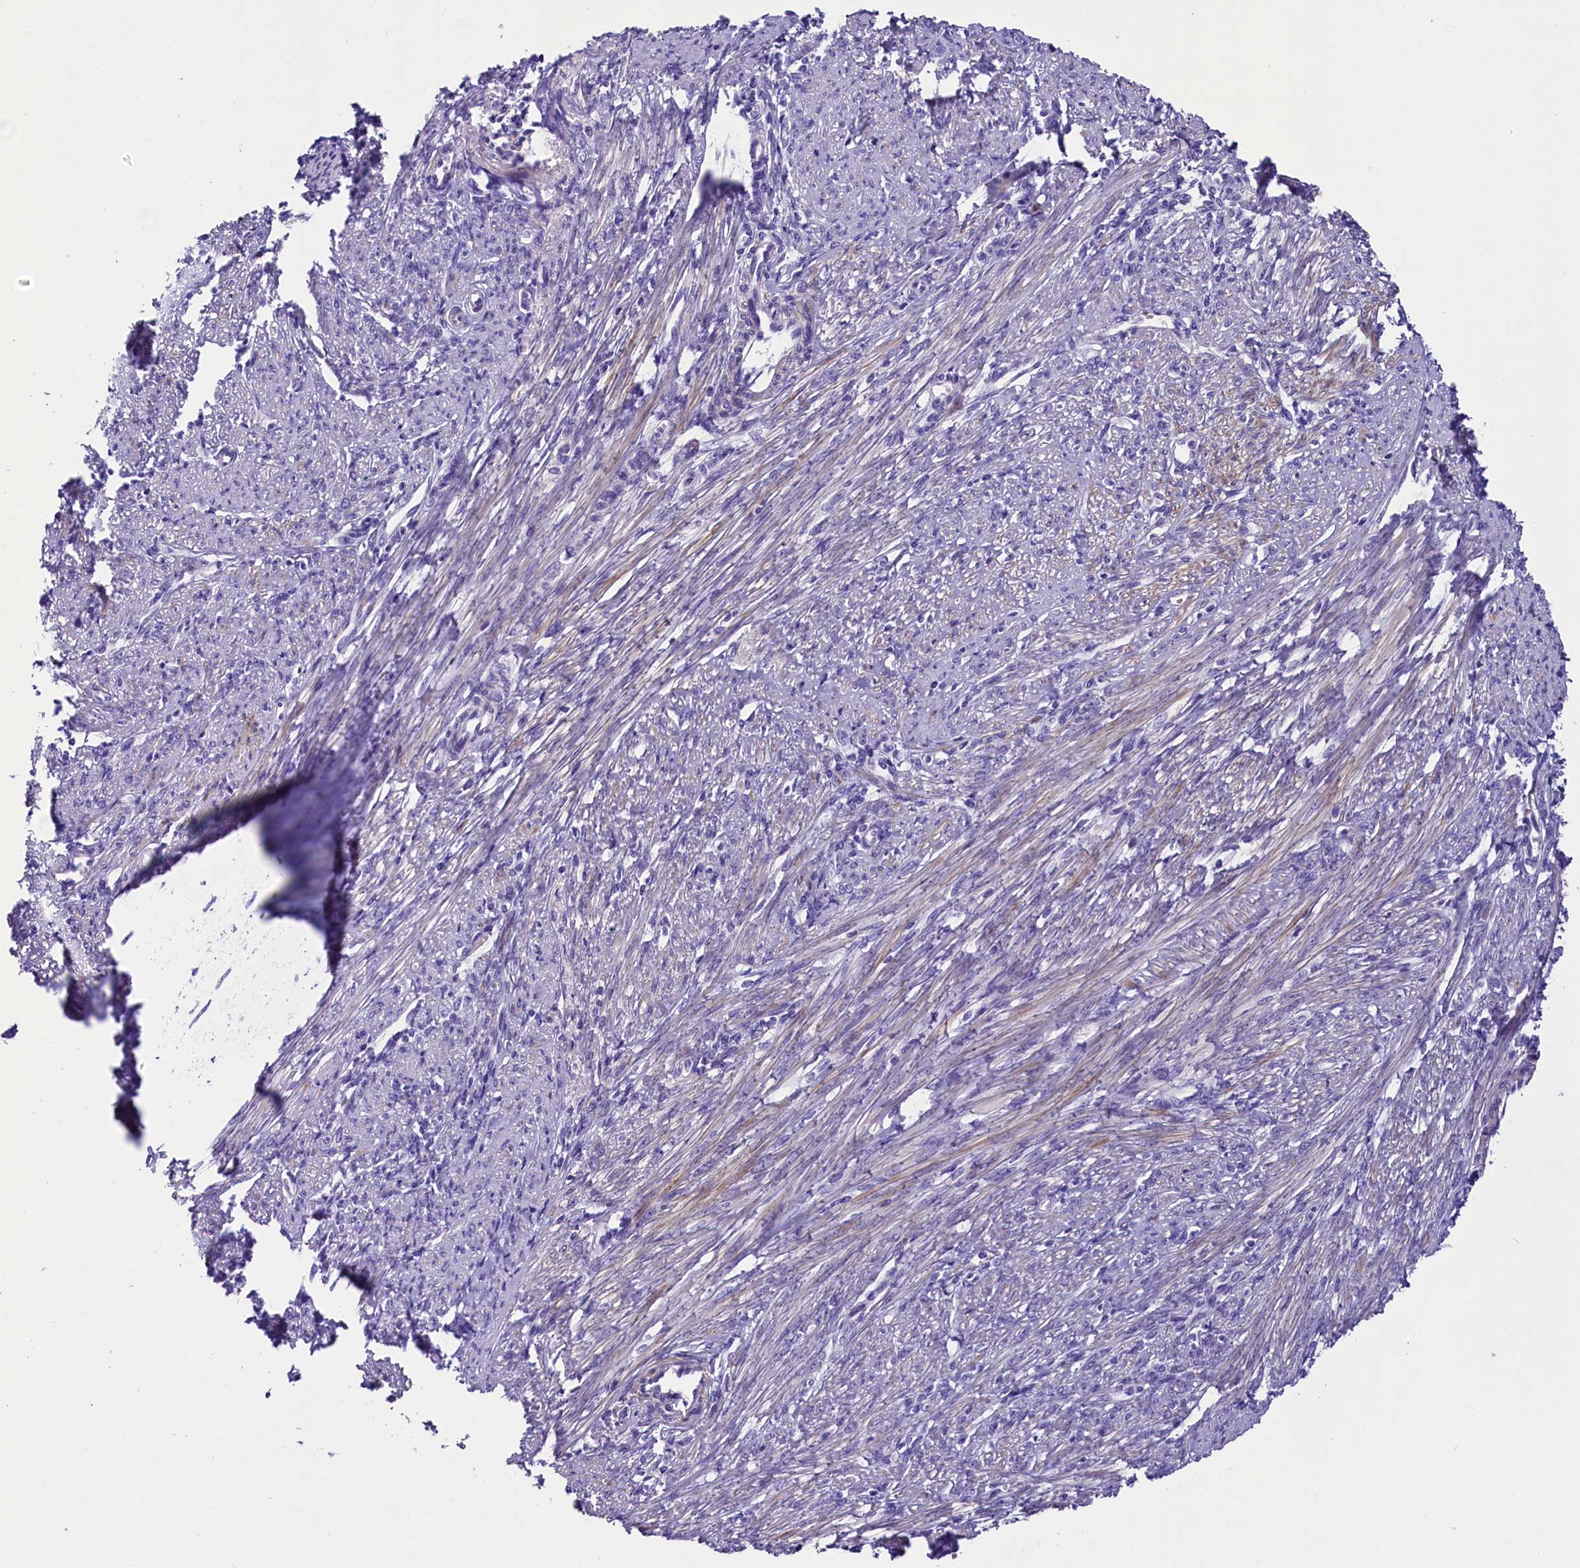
{"staining": {"intensity": "moderate", "quantity": "25%-75%", "location": "cytoplasmic/membranous"}, "tissue": "smooth muscle", "cell_type": "Smooth muscle cells", "image_type": "normal", "snomed": [{"axis": "morphology", "description": "Normal tissue, NOS"}, {"axis": "topography", "description": "Smooth muscle"}, {"axis": "topography", "description": "Uterus"}], "caption": "Immunohistochemical staining of unremarkable smooth muscle shows medium levels of moderate cytoplasmic/membranous positivity in approximately 25%-75% of smooth muscle cells.", "gene": "MEX3B", "patient": {"sex": "female", "age": 59}}